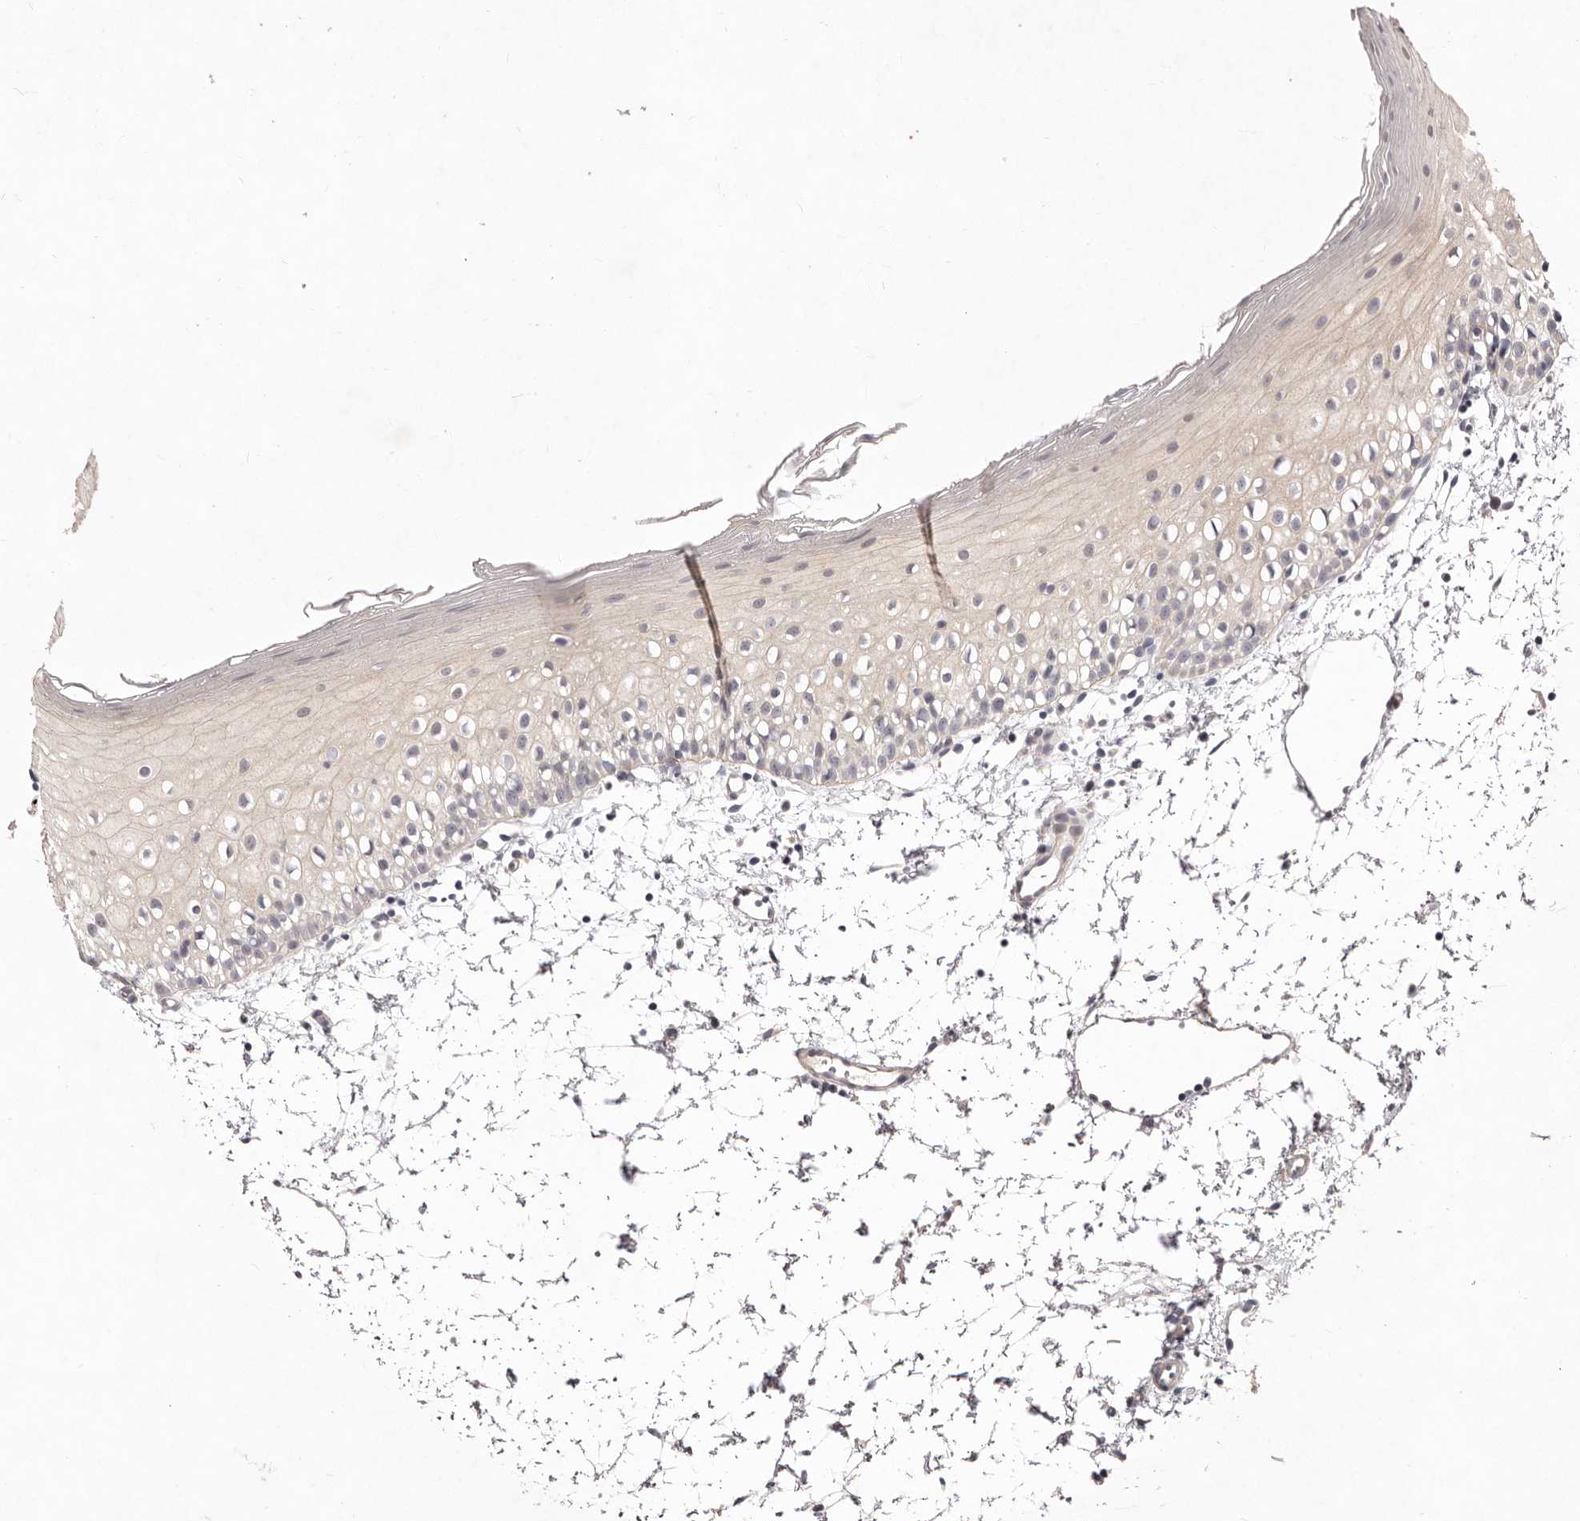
{"staining": {"intensity": "moderate", "quantity": "<25%", "location": "cytoplasmic/membranous"}, "tissue": "oral mucosa", "cell_type": "Squamous epithelial cells", "image_type": "normal", "snomed": [{"axis": "morphology", "description": "Normal tissue, NOS"}, {"axis": "topography", "description": "Oral tissue"}], "caption": "Oral mucosa stained for a protein demonstrates moderate cytoplasmic/membranous positivity in squamous epithelial cells.", "gene": "GARNL3", "patient": {"sex": "male", "age": 28}}